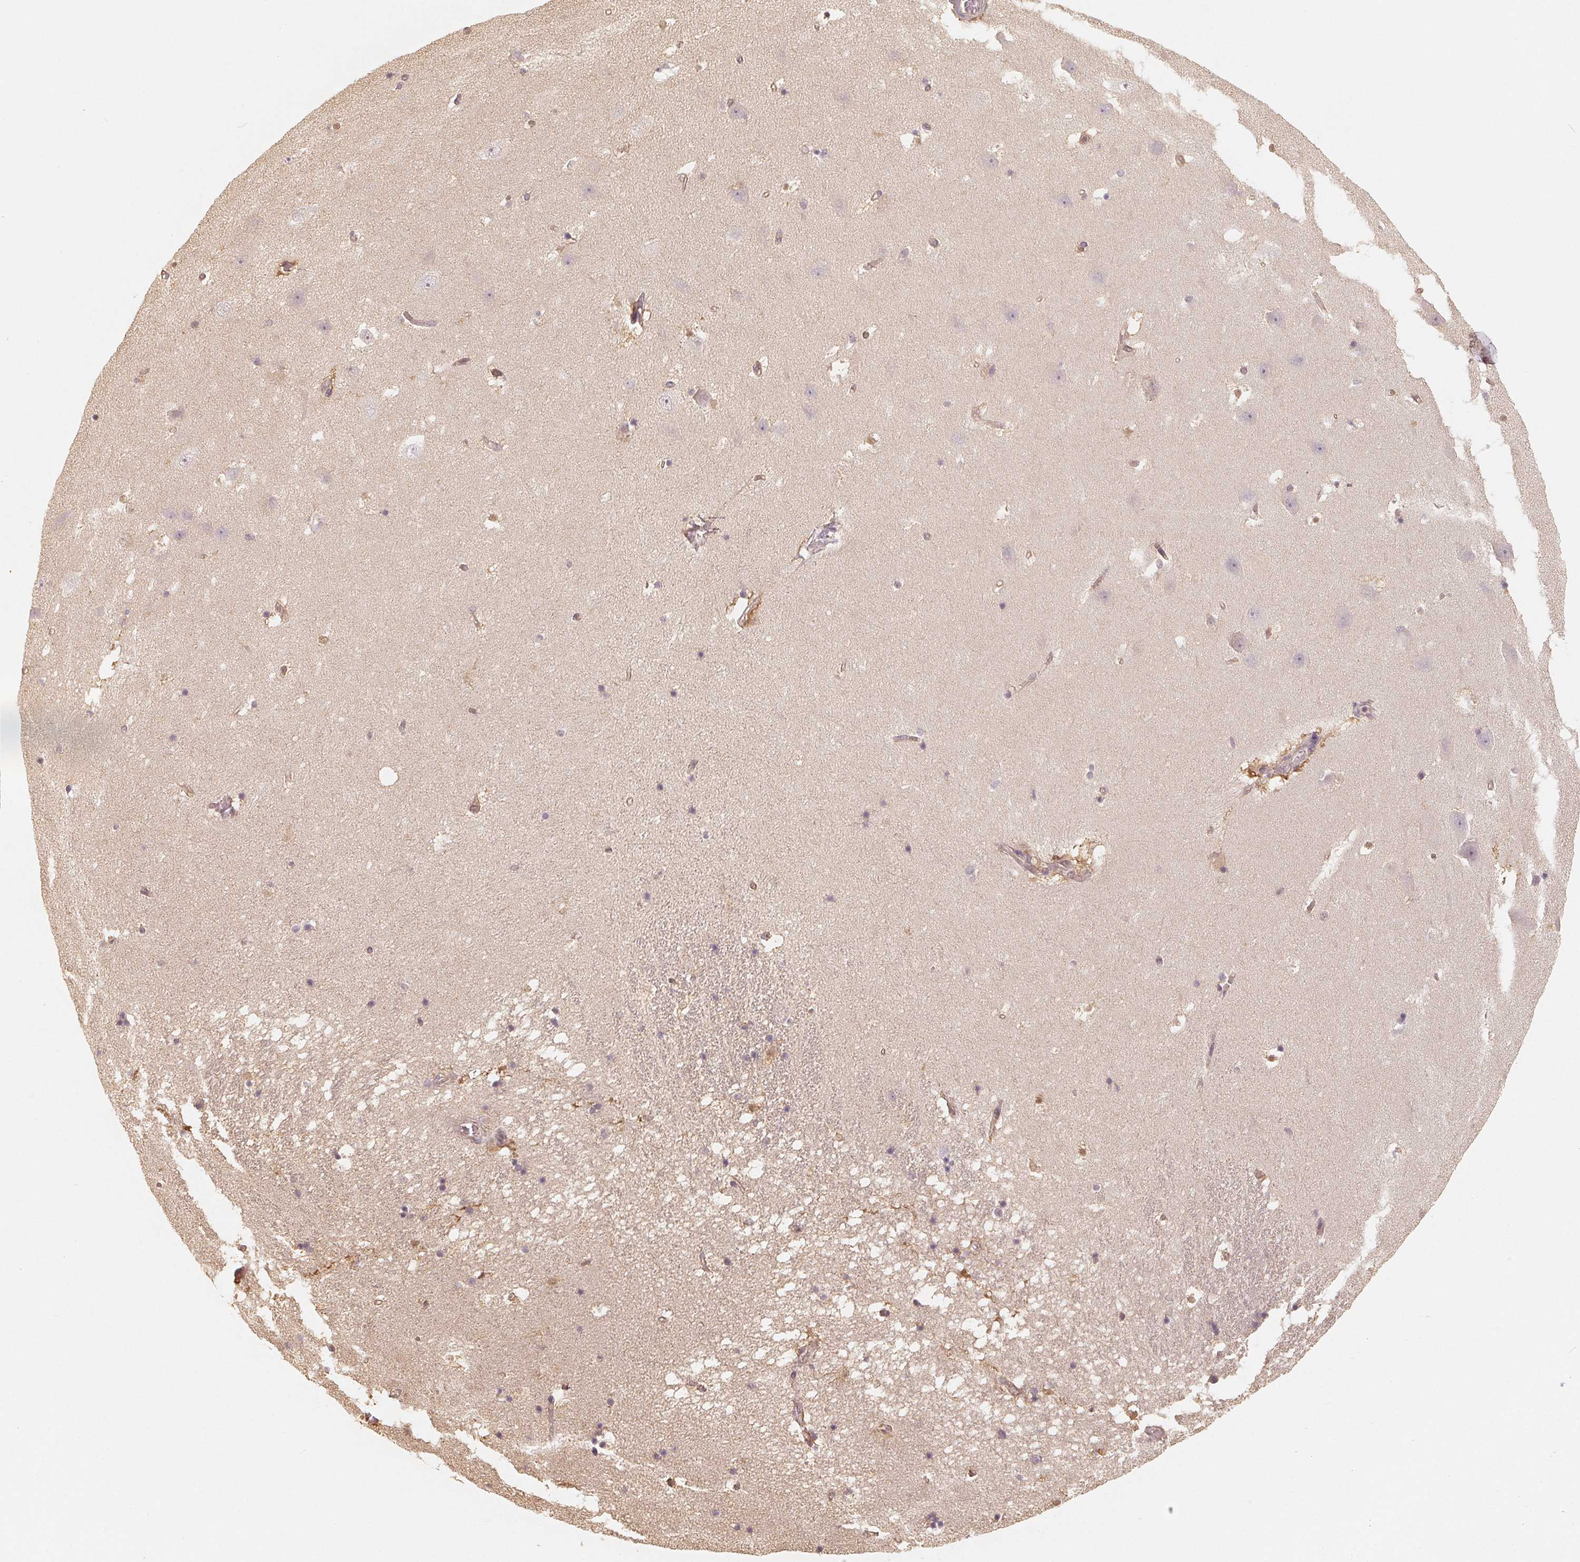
{"staining": {"intensity": "negative", "quantity": "none", "location": "none"}, "tissue": "hippocampus", "cell_type": "Glial cells", "image_type": "normal", "snomed": [{"axis": "morphology", "description": "Normal tissue, NOS"}, {"axis": "topography", "description": "Hippocampus"}], "caption": "High power microscopy photomicrograph of an IHC image of normal hippocampus, revealing no significant expression in glial cells. The staining was performed using DAB (3,3'-diaminobenzidine) to visualize the protein expression in brown, while the nuclei were stained in blue with hematoxylin (Magnification: 20x).", "gene": "GUSB", "patient": {"sex": "male", "age": 58}}